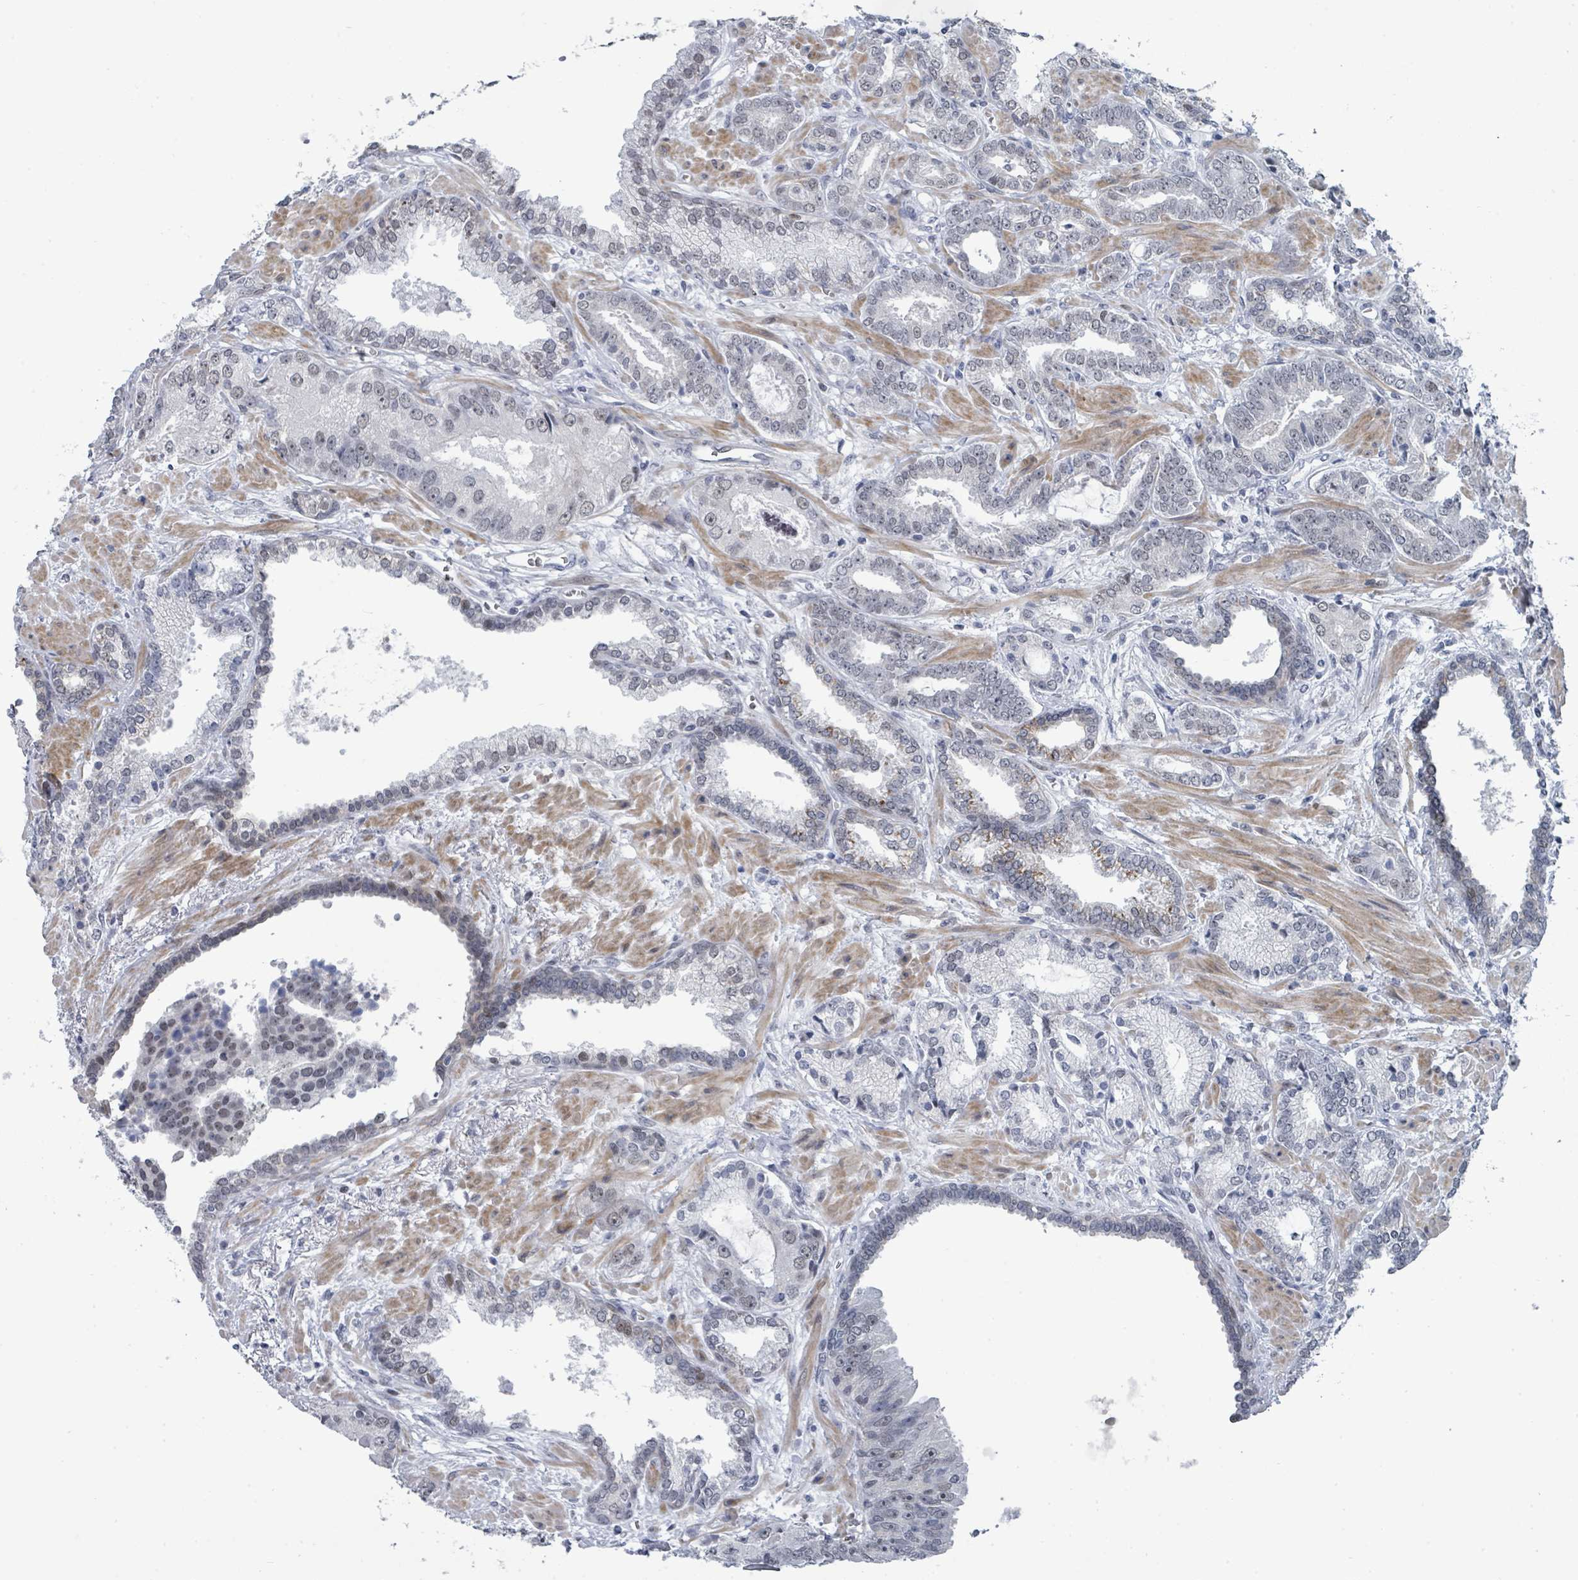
{"staining": {"intensity": "weak", "quantity": "<25%", "location": "nuclear"}, "tissue": "prostate cancer", "cell_type": "Tumor cells", "image_type": "cancer", "snomed": [{"axis": "morphology", "description": "Adenocarcinoma, High grade"}, {"axis": "topography", "description": "Prostate"}], "caption": "Protein analysis of adenocarcinoma (high-grade) (prostate) reveals no significant staining in tumor cells.", "gene": "CT45A5", "patient": {"sex": "male", "age": 71}}